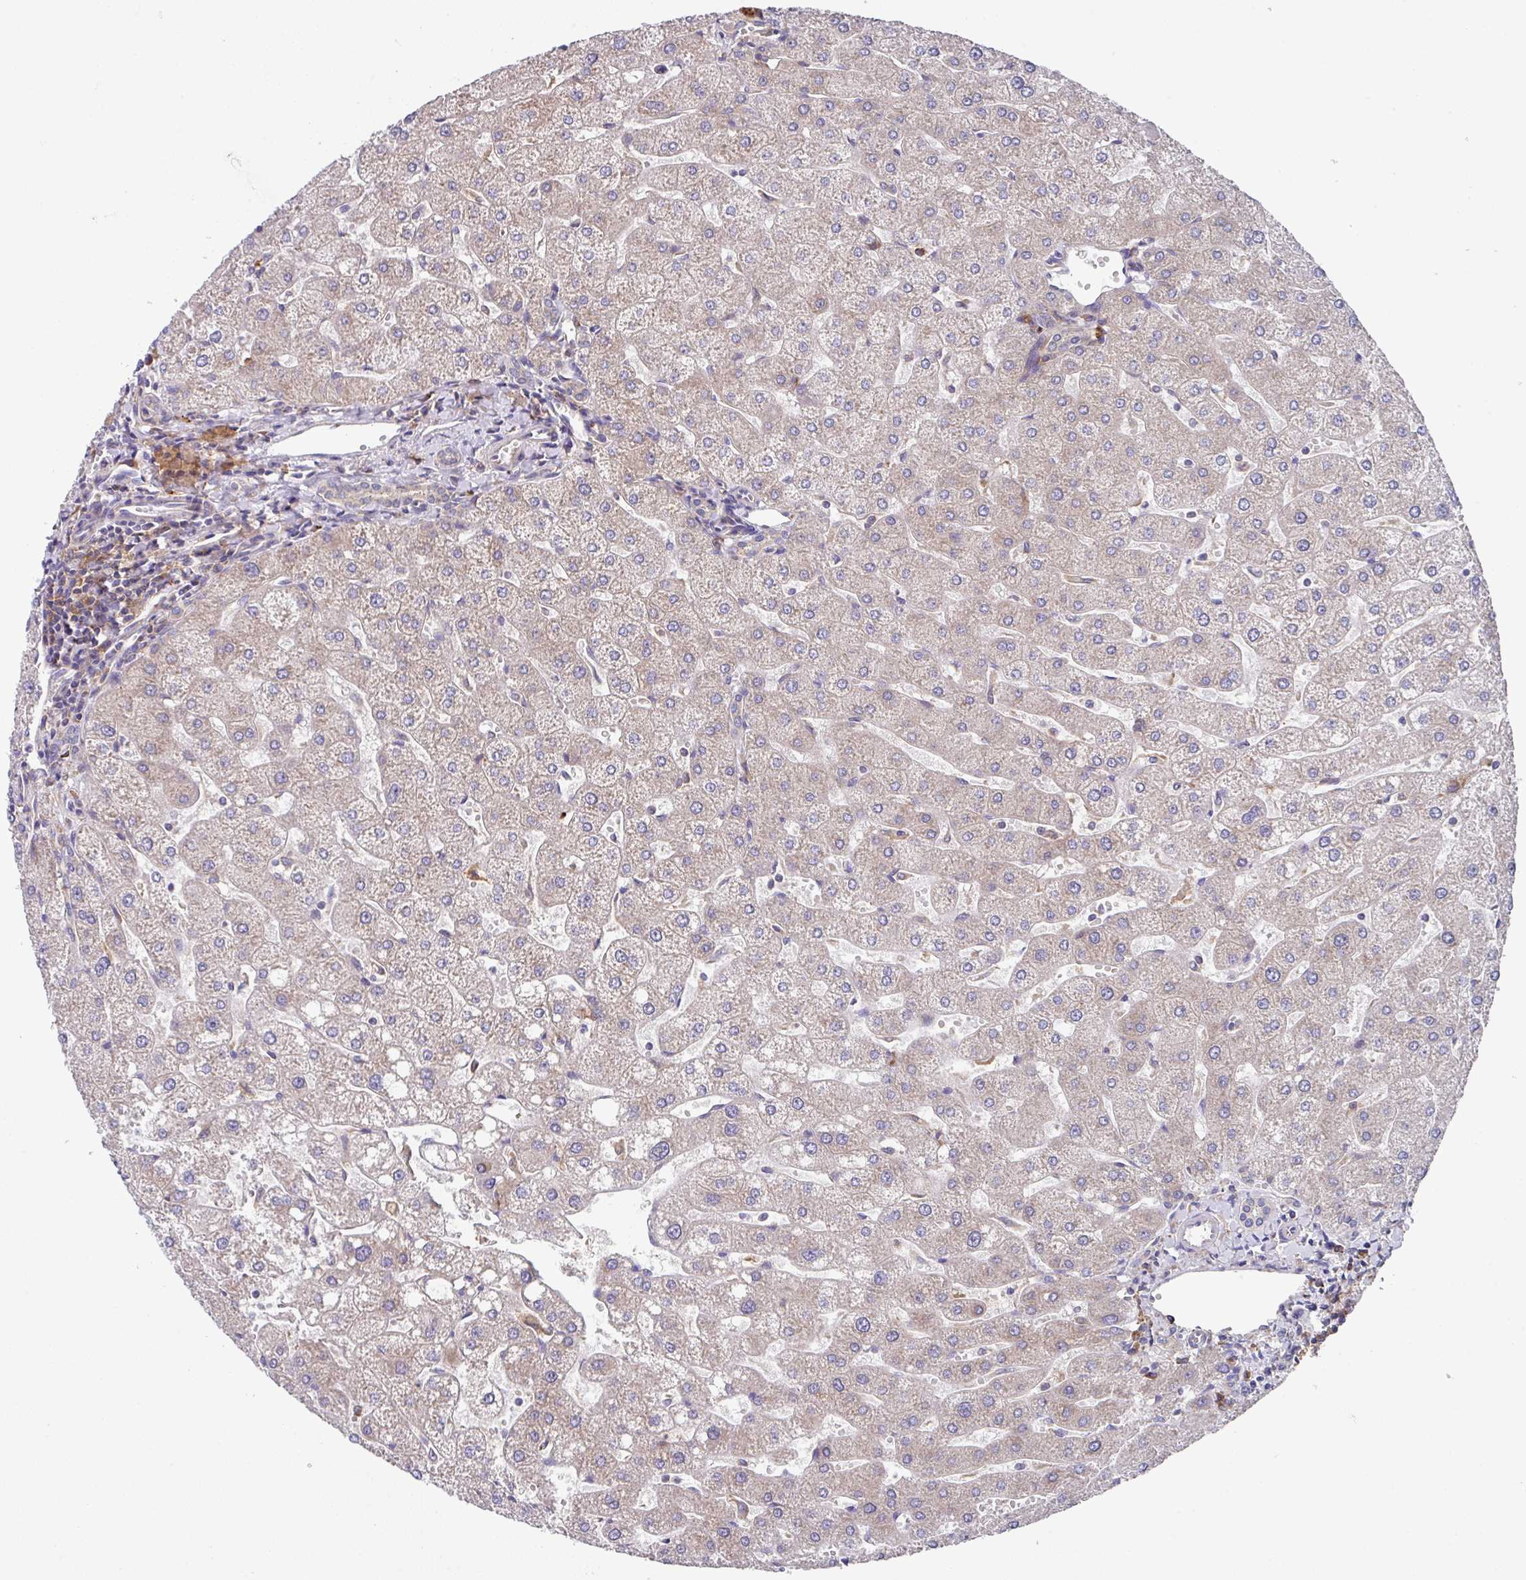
{"staining": {"intensity": "negative", "quantity": "none", "location": "none"}, "tissue": "liver", "cell_type": "Cholangiocytes", "image_type": "normal", "snomed": [{"axis": "morphology", "description": "Normal tissue, NOS"}, {"axis": "topography", "description": "Liver"}], "caption": "Cholangiocytes show no significant staining in benign liver. (DAB (3,3'-diaminobenzidine) immunohistochemistry (IHC), high magnification).", "gene": "EIF4B", "patient": {"sex": "male", "age": 67}}